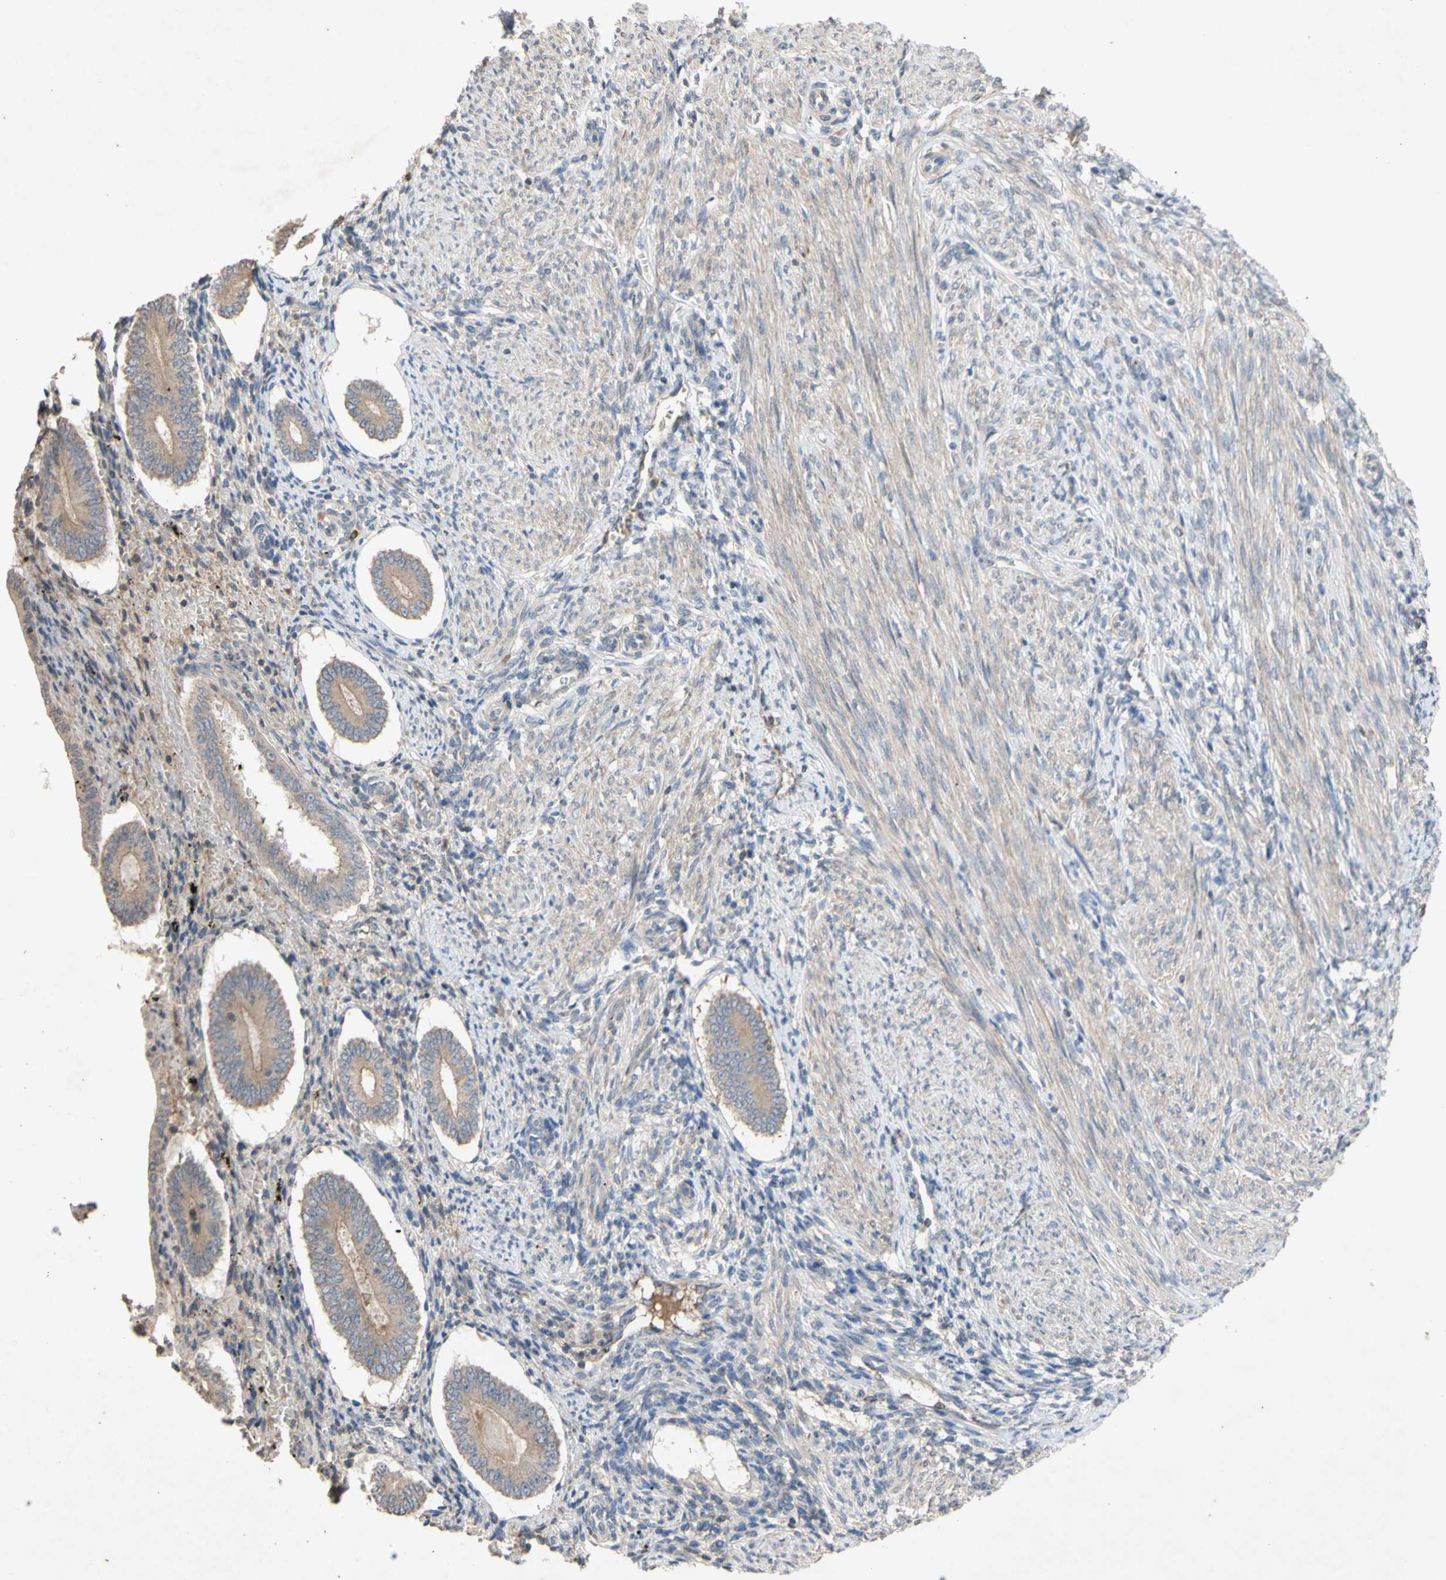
{"staining": {"intensity": "weak", "quantity": ">75%", "location": "cytoplasmic/membranous"}, "tissue": "endometrium", "cell_type": "Cells in endometrial stroma", "image_type": "normal", "snomed": [{"axis": "morphology", "description": "Normal tissue, NOS"}, {"axis": "topography", "description": "Endometrium"}], "caption": "The photomicrograph reveals immunohistochemical staining of unremarkable endometrium. There is weak cytoplasmic/membranous staining is identified in approximately >75% of cells in endometrial stroma.", "gene": "NECTIN3", "patient": {"sex": "female", "age": 42}}